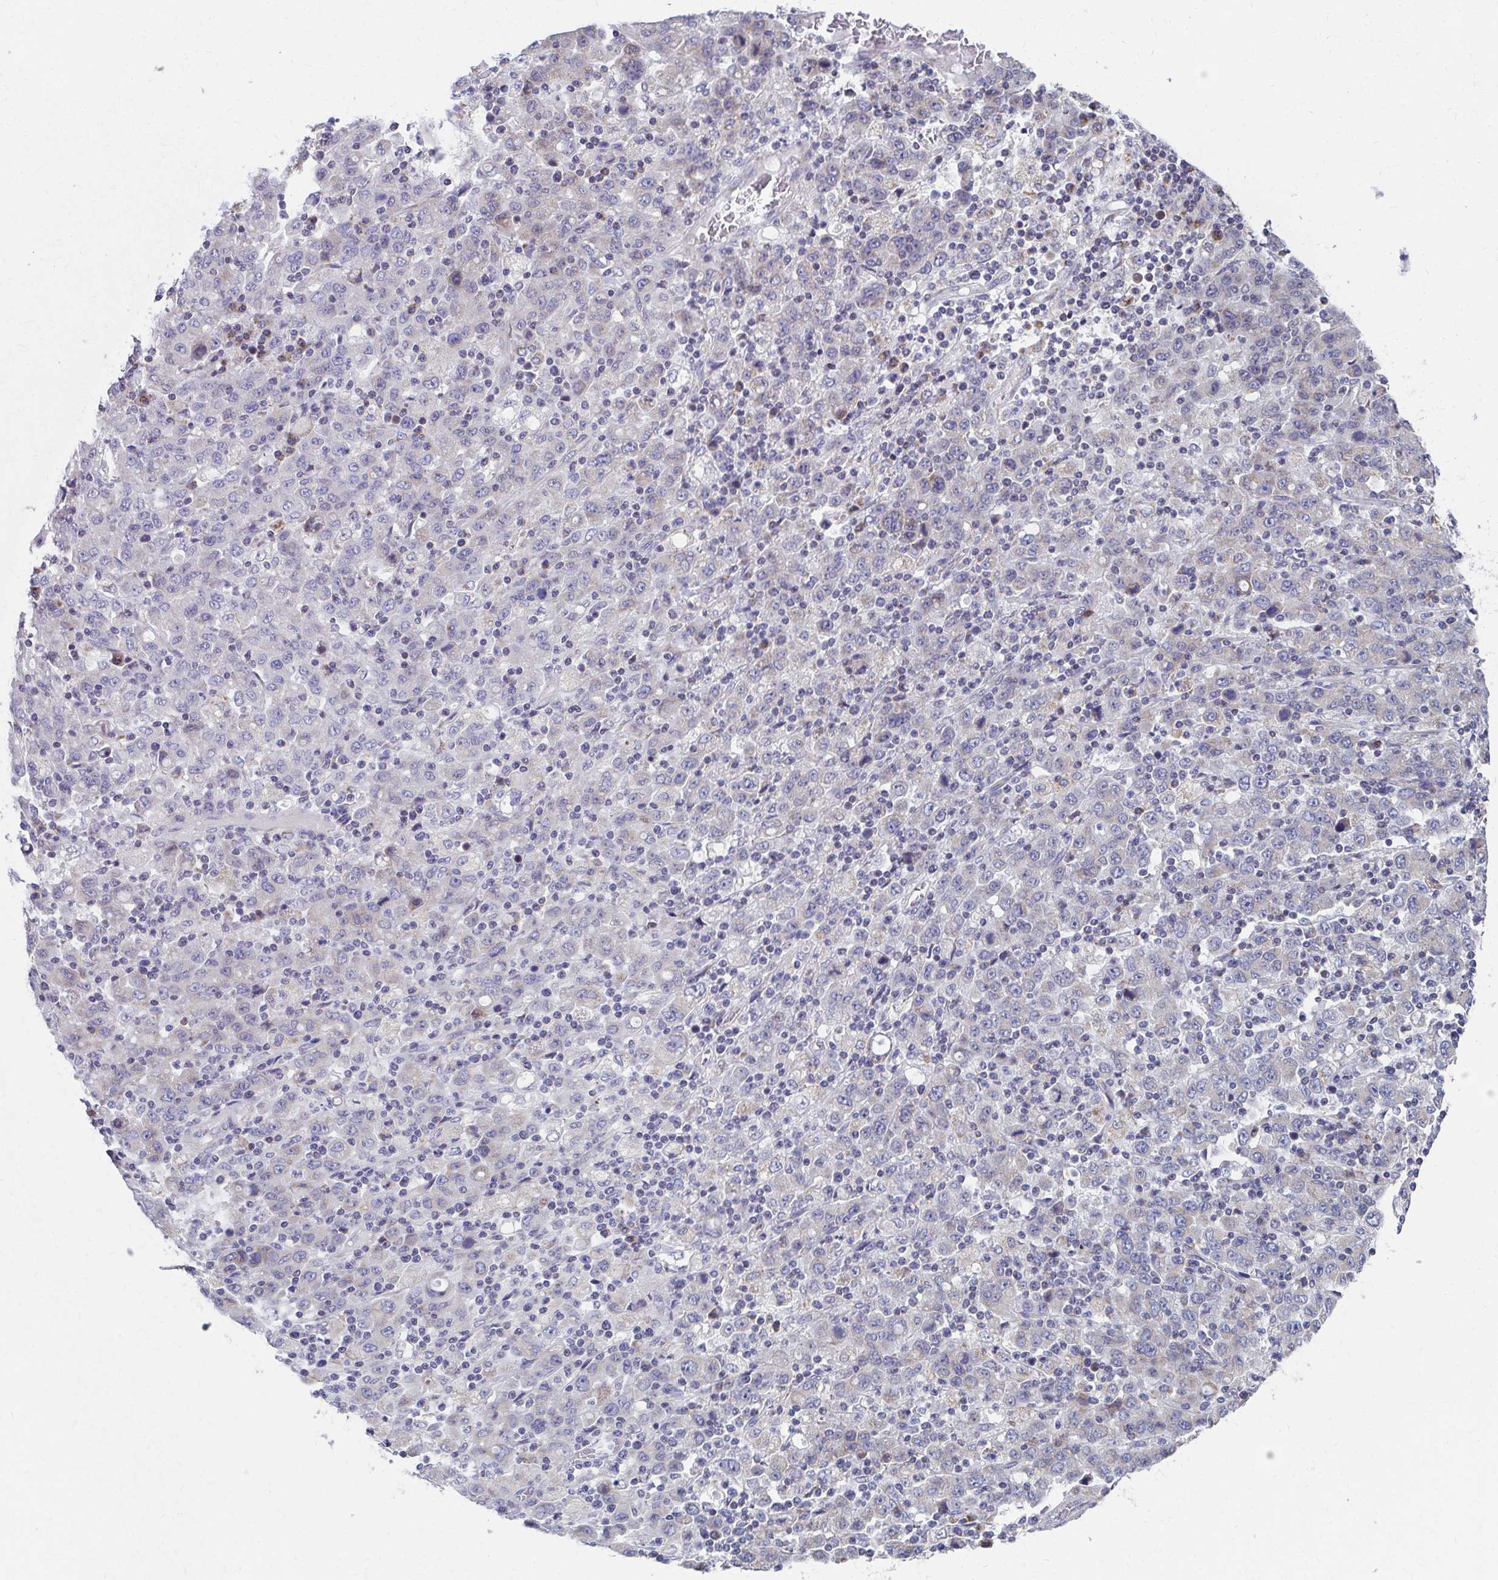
{"staining": {"intensity": "negative", "quantity": "none", "location": "none"}, "tissue": "stomach cancer", "cell_type": "Tumor cells", "image_type": "cancer", "snomed": [{"axis": "morphology", "description": "Adenocarcinoma, NOS"}, {"axis": "topography", "description": "Stomach, upper"}], "caption": "IHC photomicrograph of neoplastic tissue: human stomach cancer stained with DAB (3,3'-diaminobenzidine) shows no significant protein expression in tumor cells.", "gene": "RCC1L", "patient": {"sex": "male", "age": 69}}